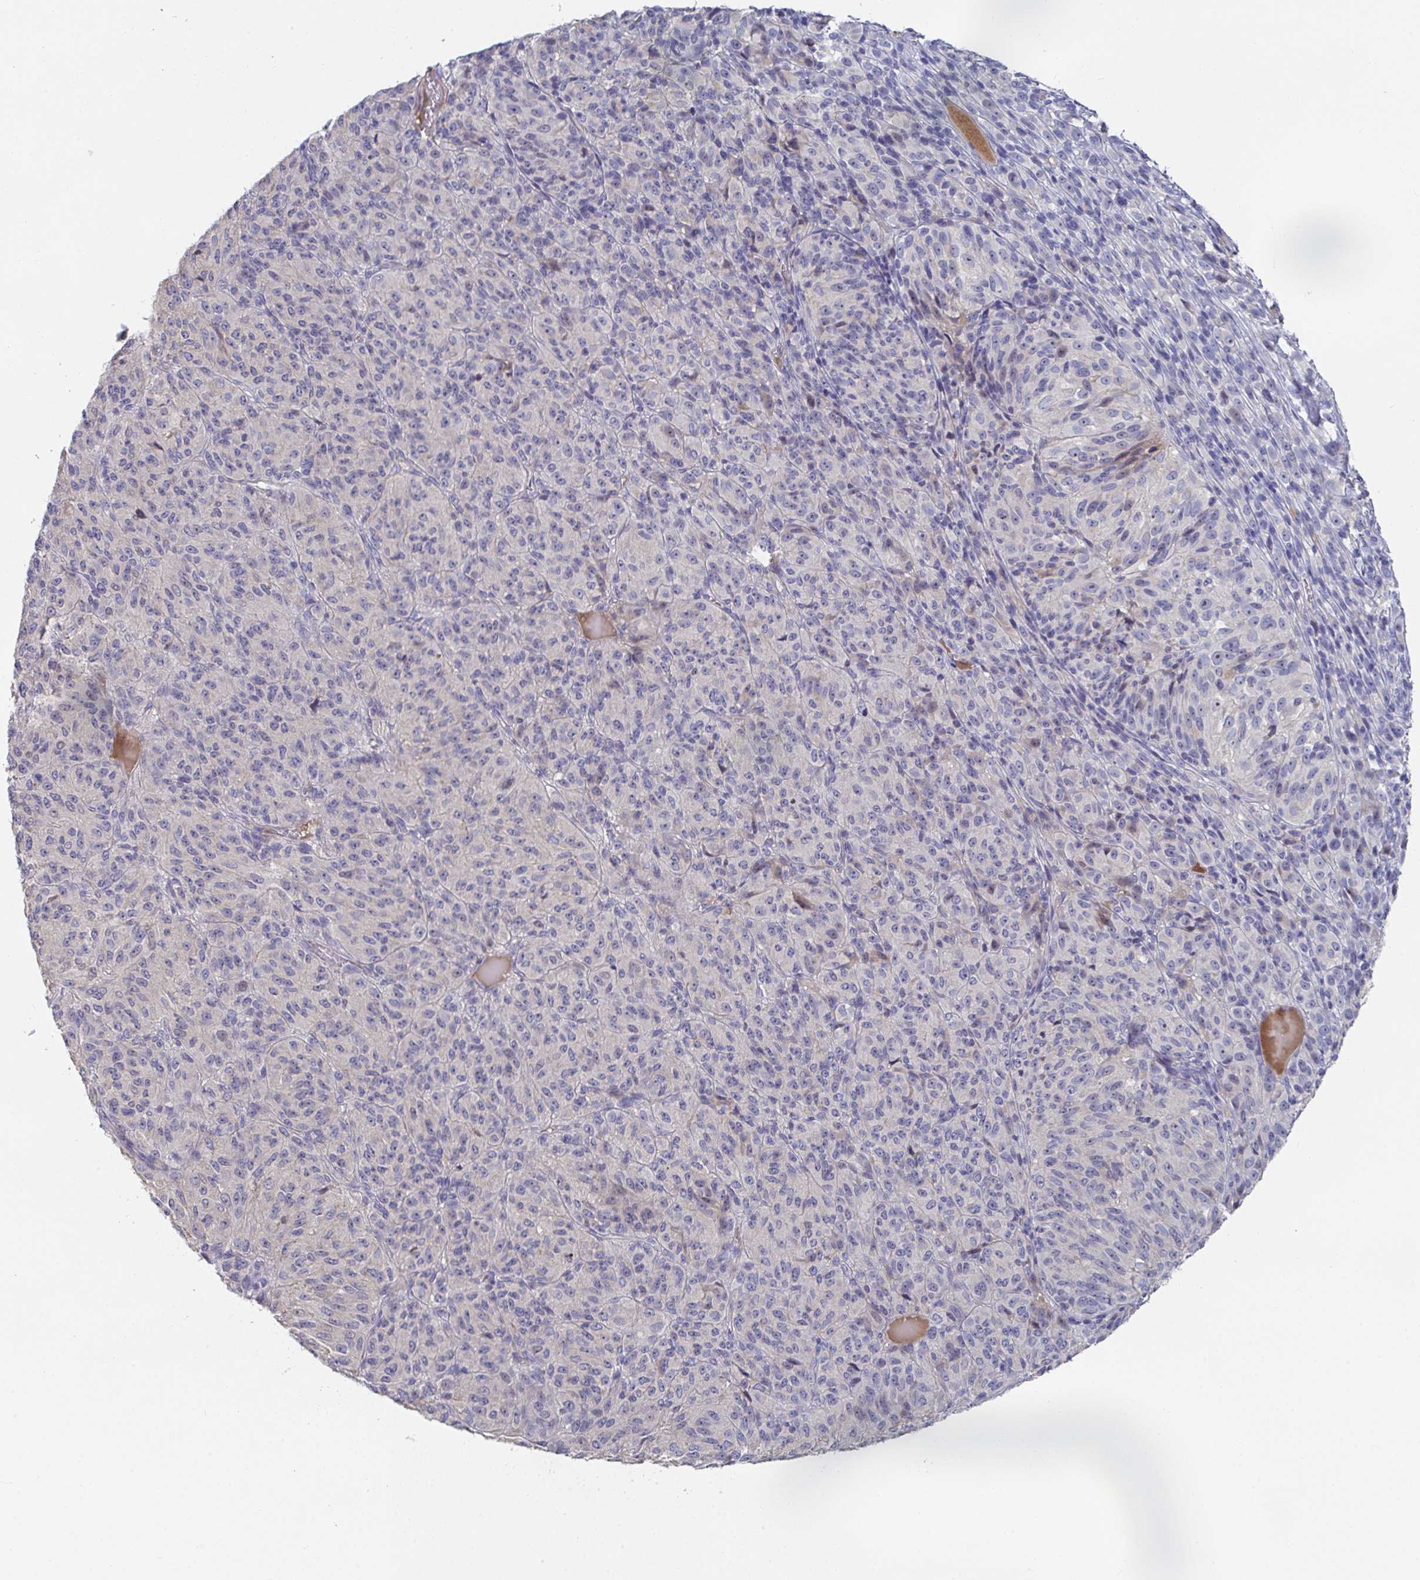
{"staining": {"intensity": "negative", "quantity": "none", "location": "none"}, "tissue": "melanoma", "cell_type": "Tumor cells", "image_type": "cancer", "snomed": [{"axis": "morphology", "description": "Malignant melanoma, Metastatic site"}, {"axis": "topography", "description": "Brain"}], "caption": "Immunohistochemistry (IHC) of human melanoma demonstrates no positivity in tumor cells. (DAB (3,3'-diaminobenzidine) IHC visualized using brightfield microscopy, high magnification).", "gene": "ANO5", "patient": {"sex": "female", "age": 56}}